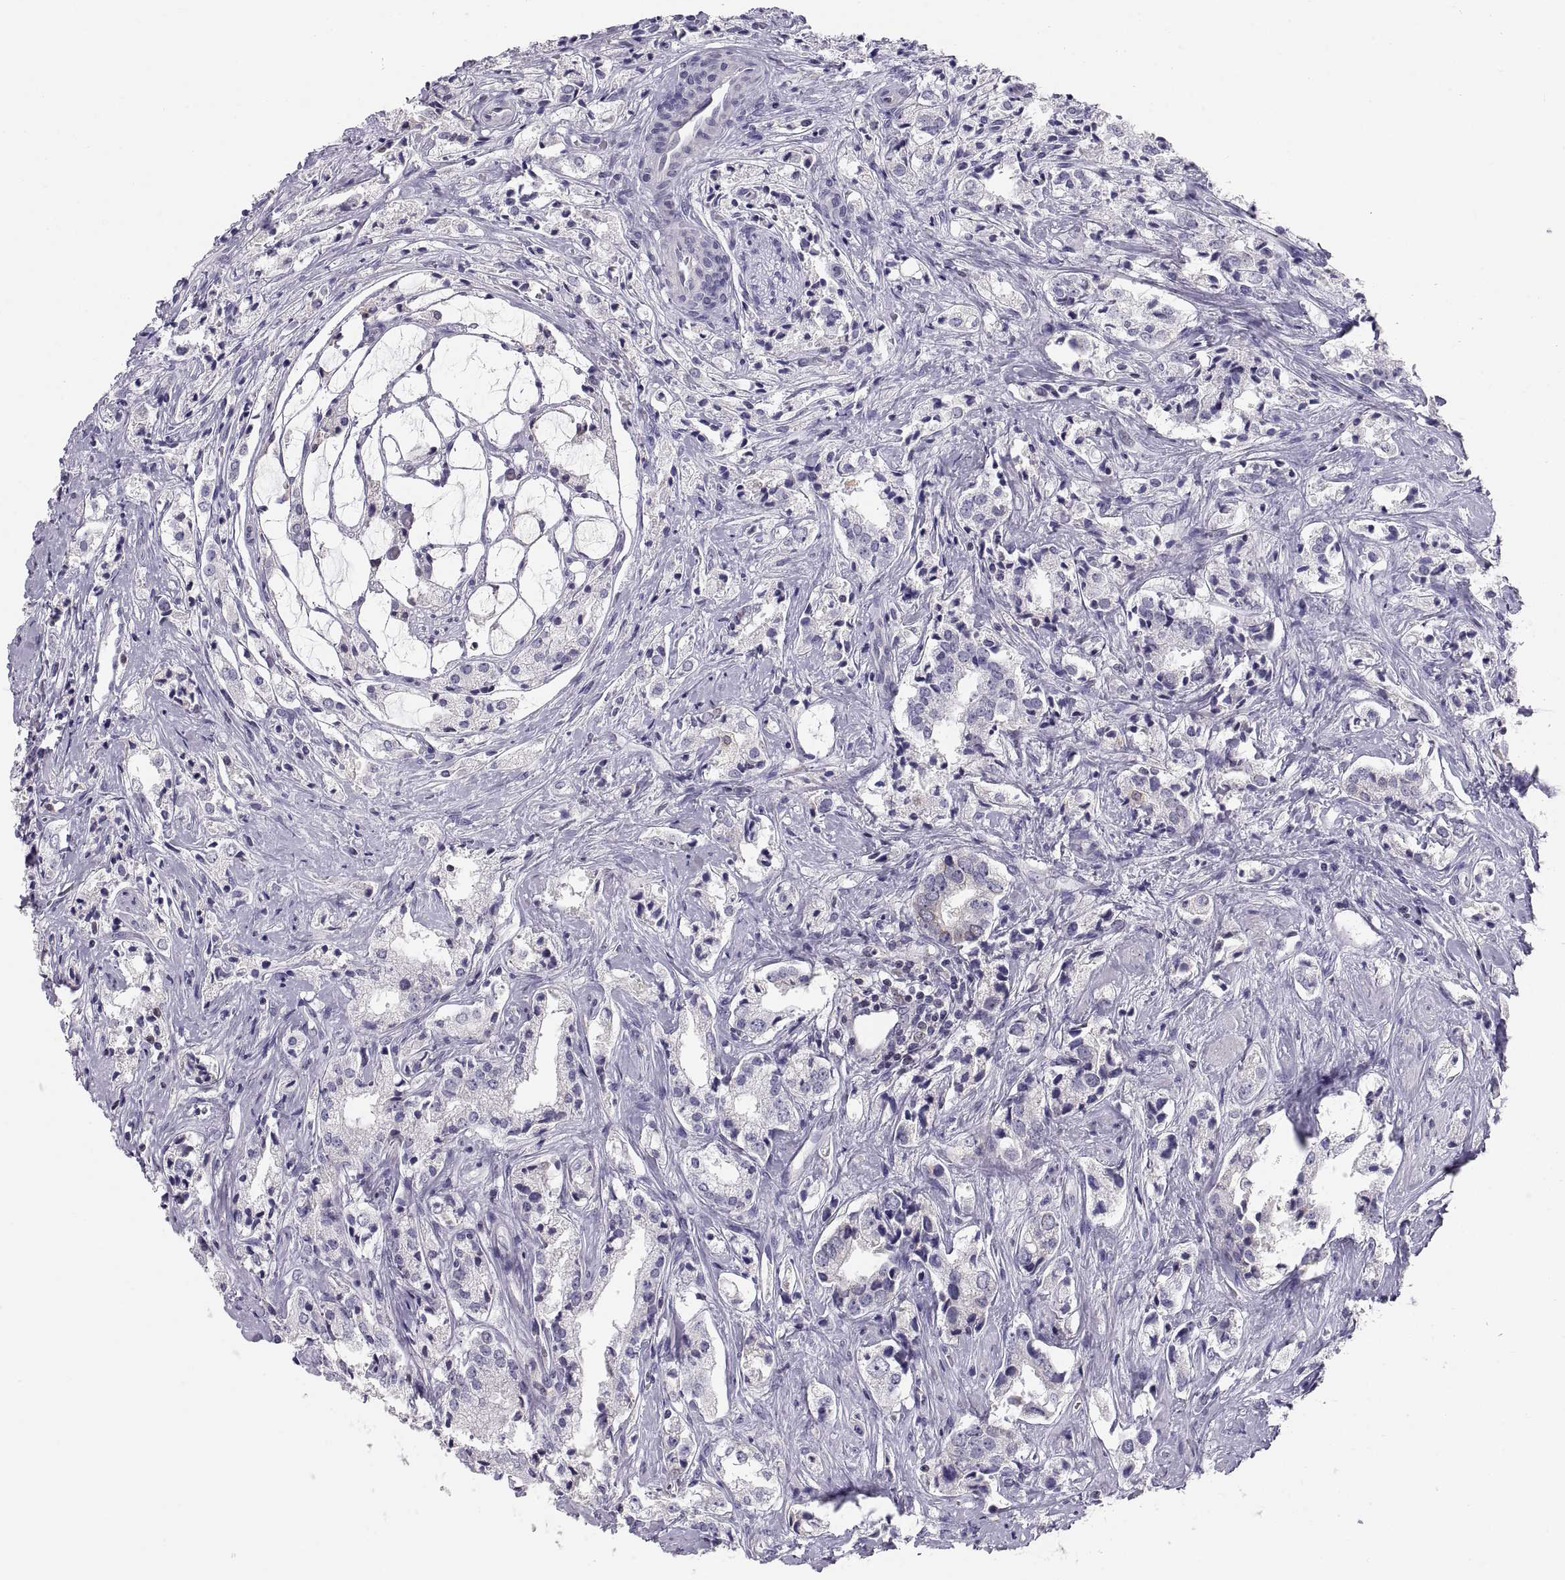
{"staining": {"intensity": "negative", "quantity": "none", "location": "none"}, "tissue": "prostate cancer", "cell_type": "Tumor cells", "image_type": "cancer", "snomed": [{"axis": "morphology", "description": "Adenocarcinoma, NOS"}, {"axis": "topography", "description": "Prostate"}], "caption": "IHC micrograph of neoplastic tissue: prostate adenocarcinoma stained with DAB shows no significant protein expression in tumor cells. (Brightfield microscopy of DAB immunohistochemistry at high magnification).", "gene": "ERO1A", "patient": {"sex": "male", "age": 66}}